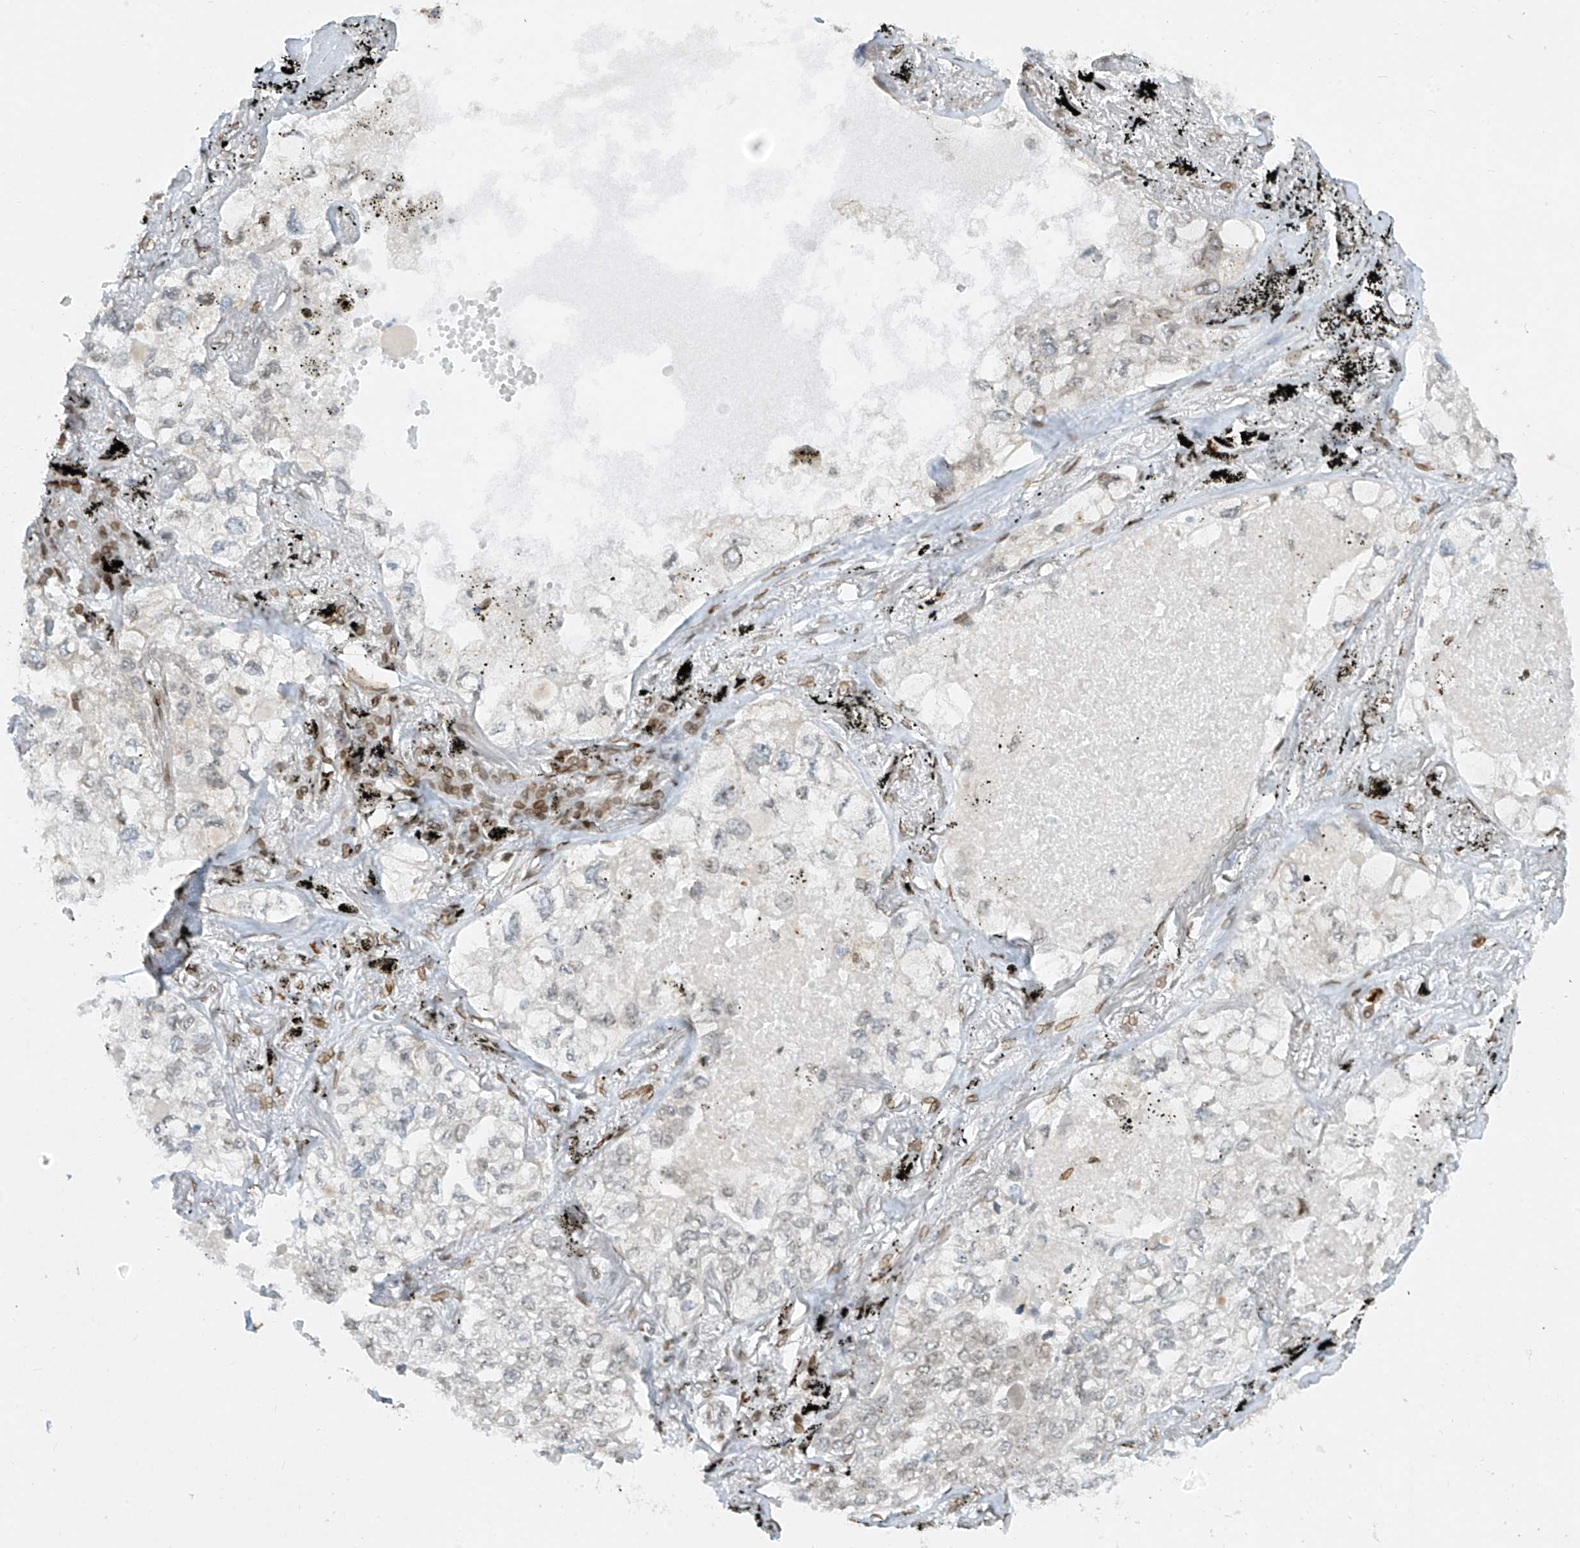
{"staining": {"intensity": "negative", "quantity": "none", "location": "none"}, "tissue": "lung cancer", "cell_type": "Tumor cells", "image_type": "cancer", "snomed": [{"axis": "morphology", "description": "Adenocarcinoma, NOS"}, {"axis": "topography", "description": "Lung"}], "caption": "IHC image of human adenocarcinoma (lung) stained for a protein (brown), which displays no expression in tumor cells.", "gene": "SAMD15", "patient": {"sex": "male", "age": 65}}